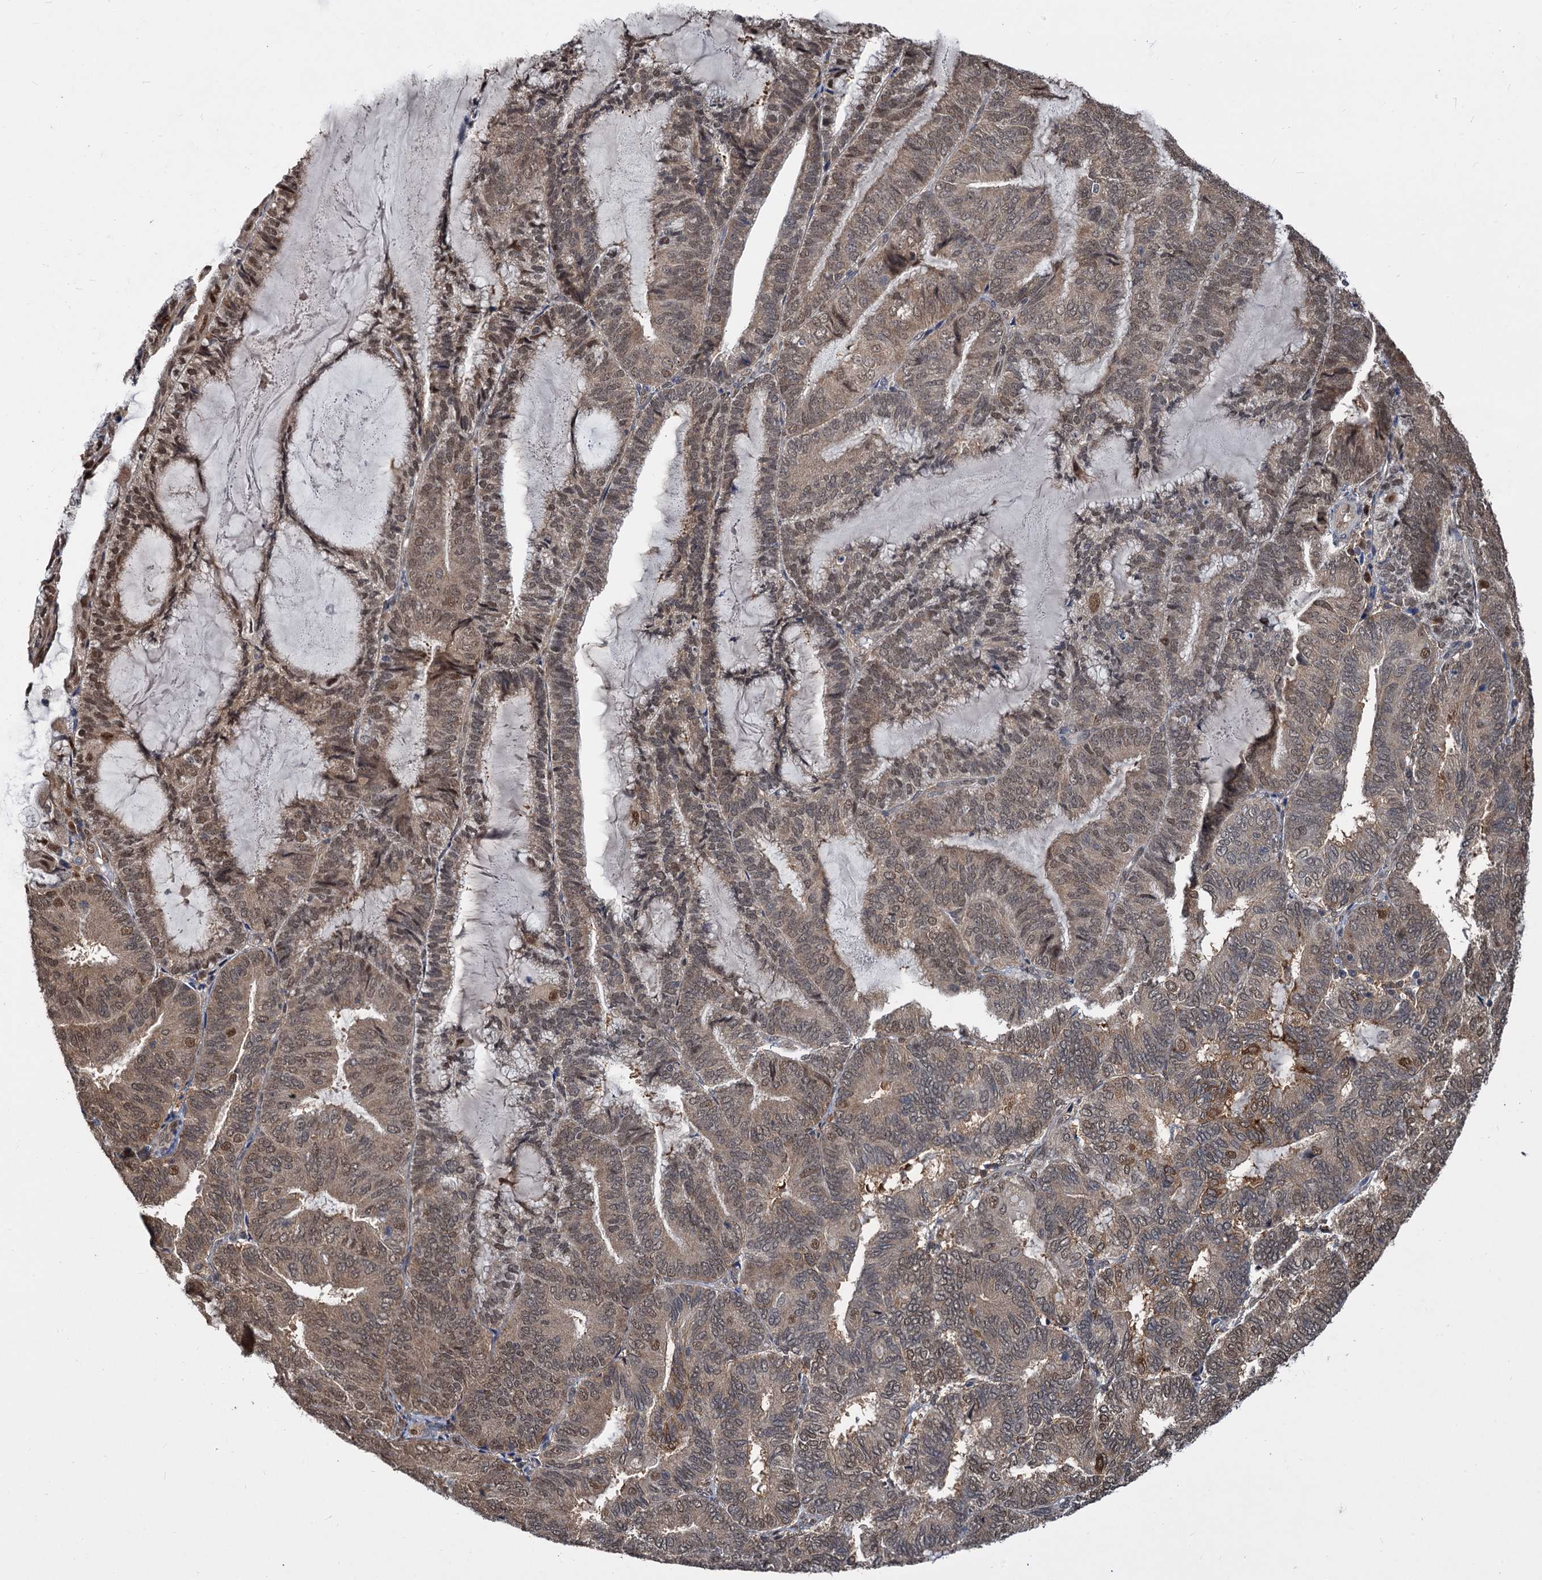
{"staining": {"intensity": "moderate", "quantity": ">75%", "location": "nuclear"}, "tissue": "endometrial cancer", "cell_type": "Tumor cells", "image_type": "cancer", "snomed": [{"axis": "morphology", "description": "Adenocarcinoma, NOS"}, {"axis": "topography", "description": "Endometrium"}], "caption": "High-power microscopy captured an immunohistochemistry photomicrograph of endometrial cancer (adenocarcinoma), revealing moderate nuclear positivity in approximately >75% of tumor cells.", "gene": "PSMD4", "patient": {"sex": "female", "age": 81}}